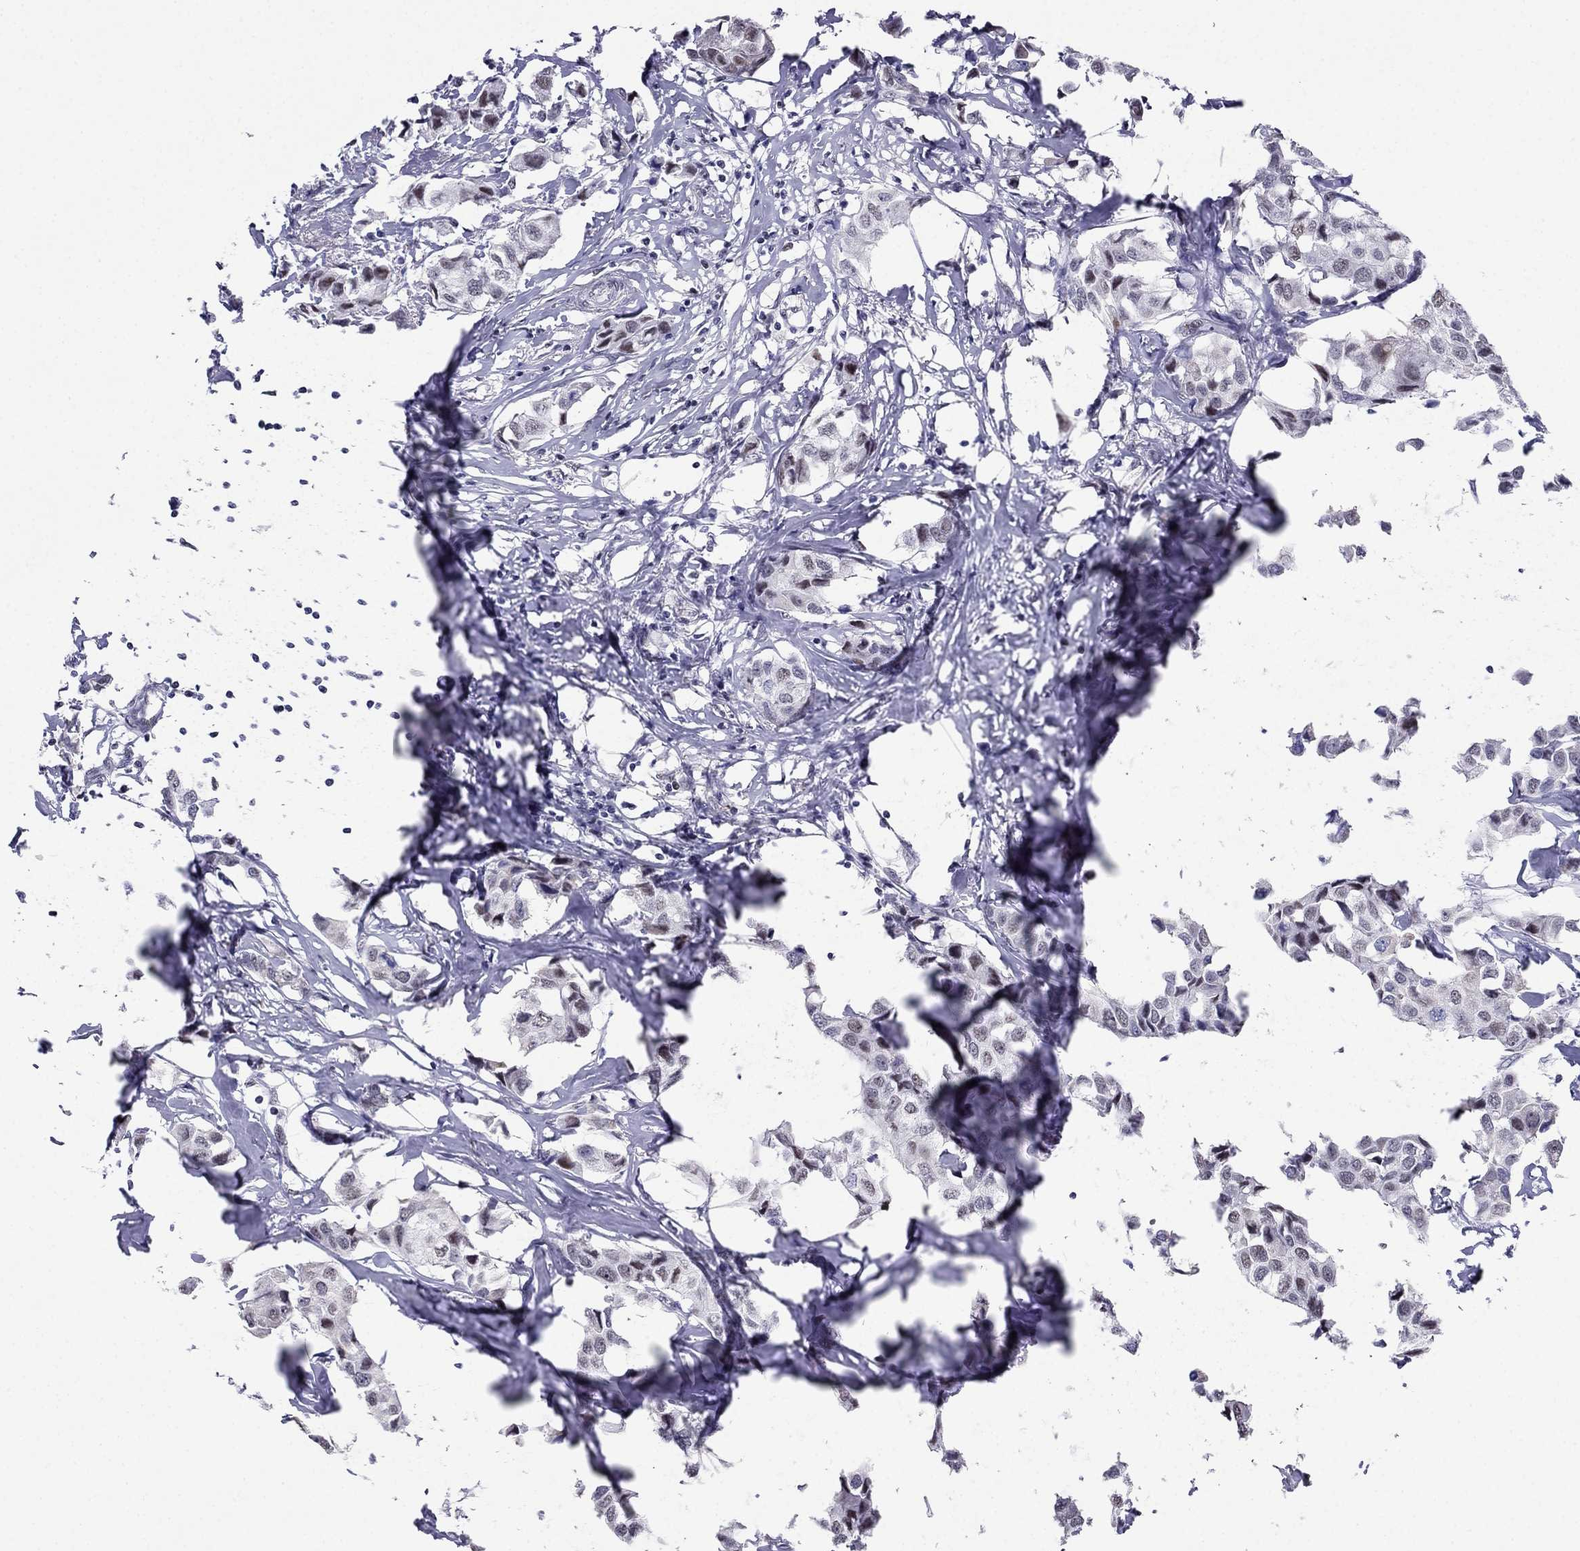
{"staining": {"intensity": "weak", "quantity": "<25%", "location": "nuclear"}, "tissue": "breast cancer", "cell_type": "Tumor cells", "image_type": "cancer", "snomed": [{"axis": "morphology", "description": "Duct carcinoma"}, {"axis": "topography", "description": "Breast"}], "caption": "Breast invasive ductal carcinoma was stained to show a protein in brown. There is no significant positivity in tumor cells.", "gene": "PPM1G", "patient": {"sex": "female", "age": 80}}